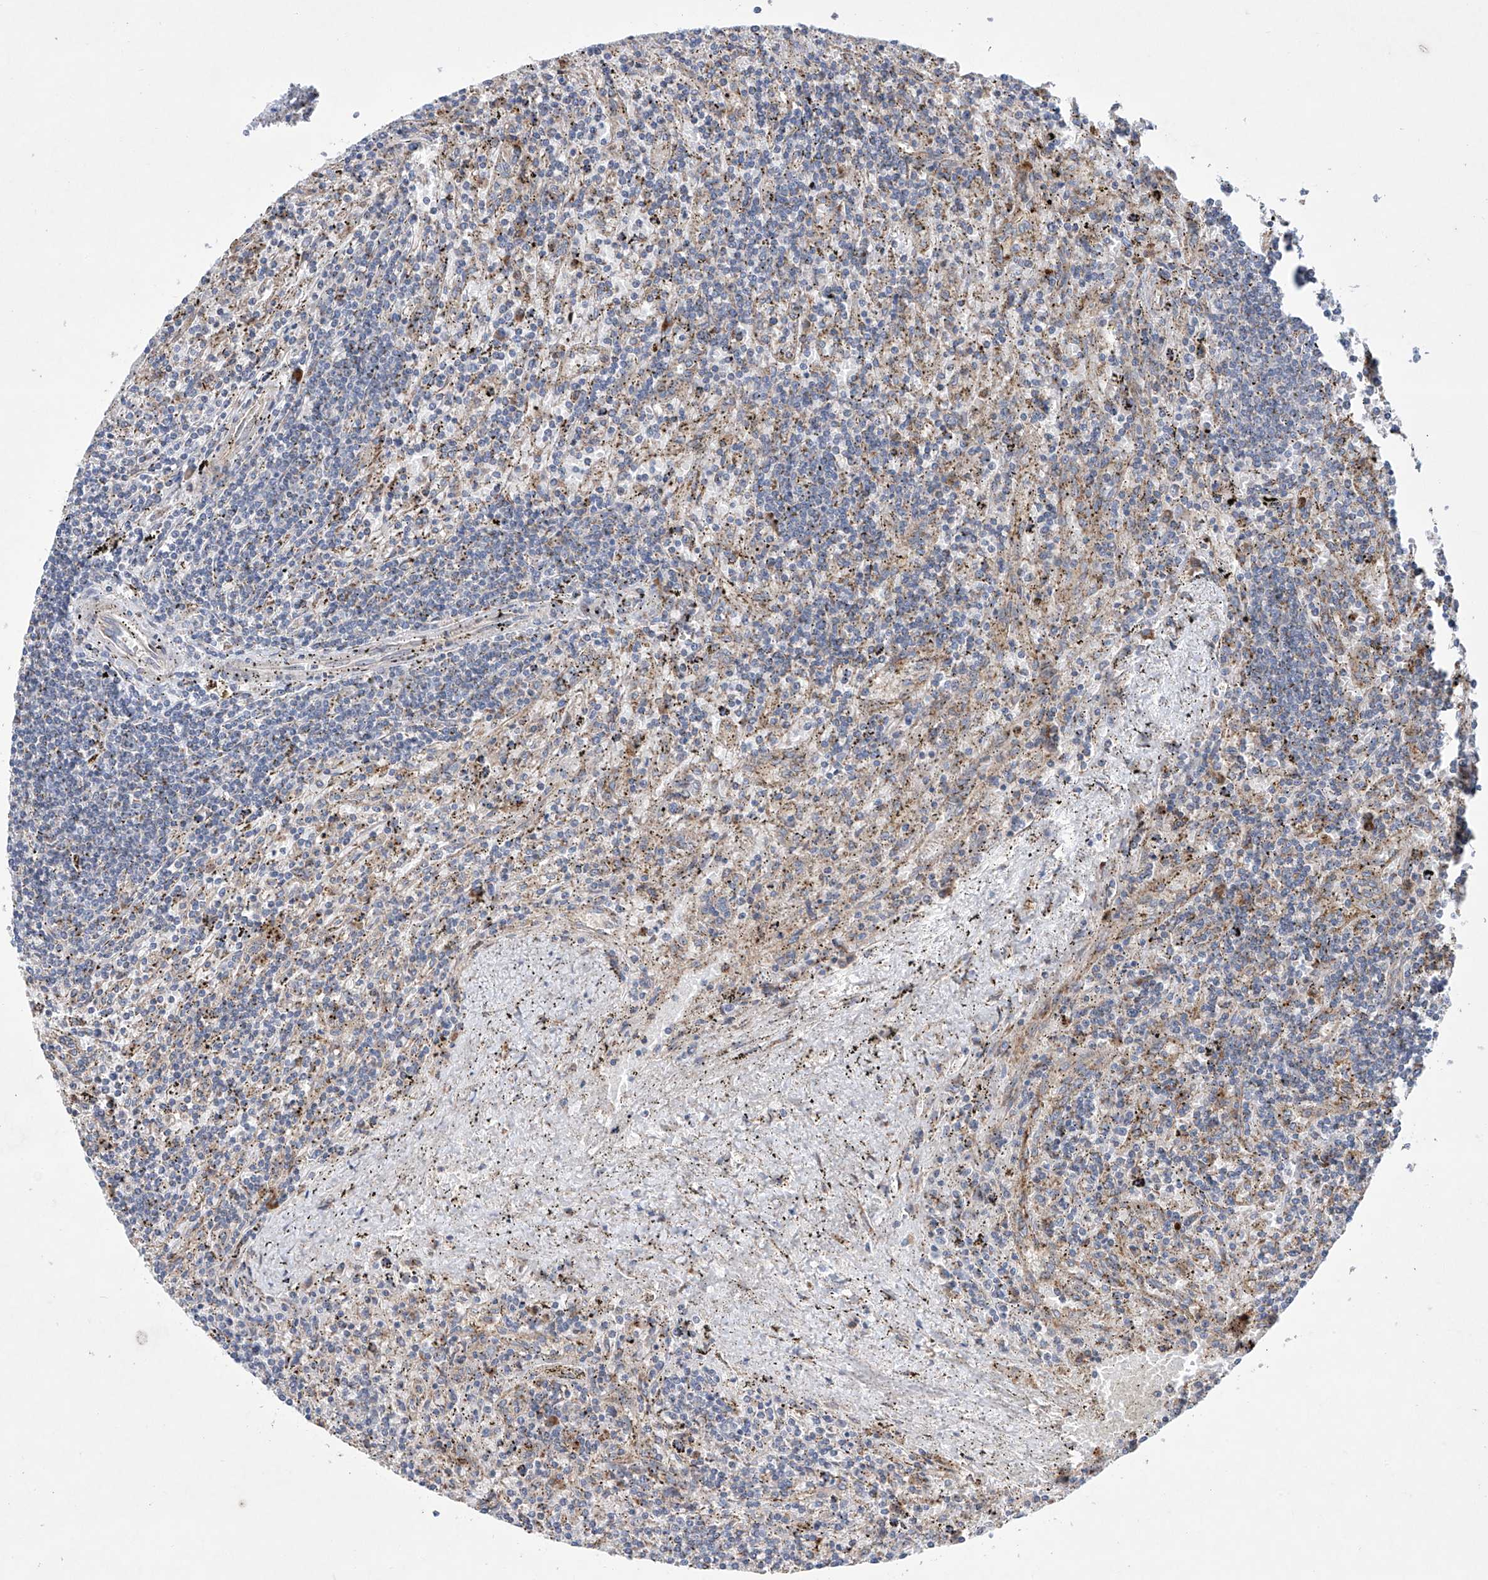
{"staining": {"intensity": "negative", "quantity": "none", "location": "none"}, "tissue": "lymphoma", "cell_type": "Tumor cells", "image_type": "cancer", "snomed": [{"axis": "morphology", "description": "Malignant lymphoma, non-Hodgkin's type, Low grade"}, {"axis": "topography", "description": "Spleen"}], "caption": "This is an immunohistochemistry (IHC) micrograph of human lymphoma. There is no staining in tumor cells.", "gene": "KLC4", "patient": {"sex": "male", "age": 76}}